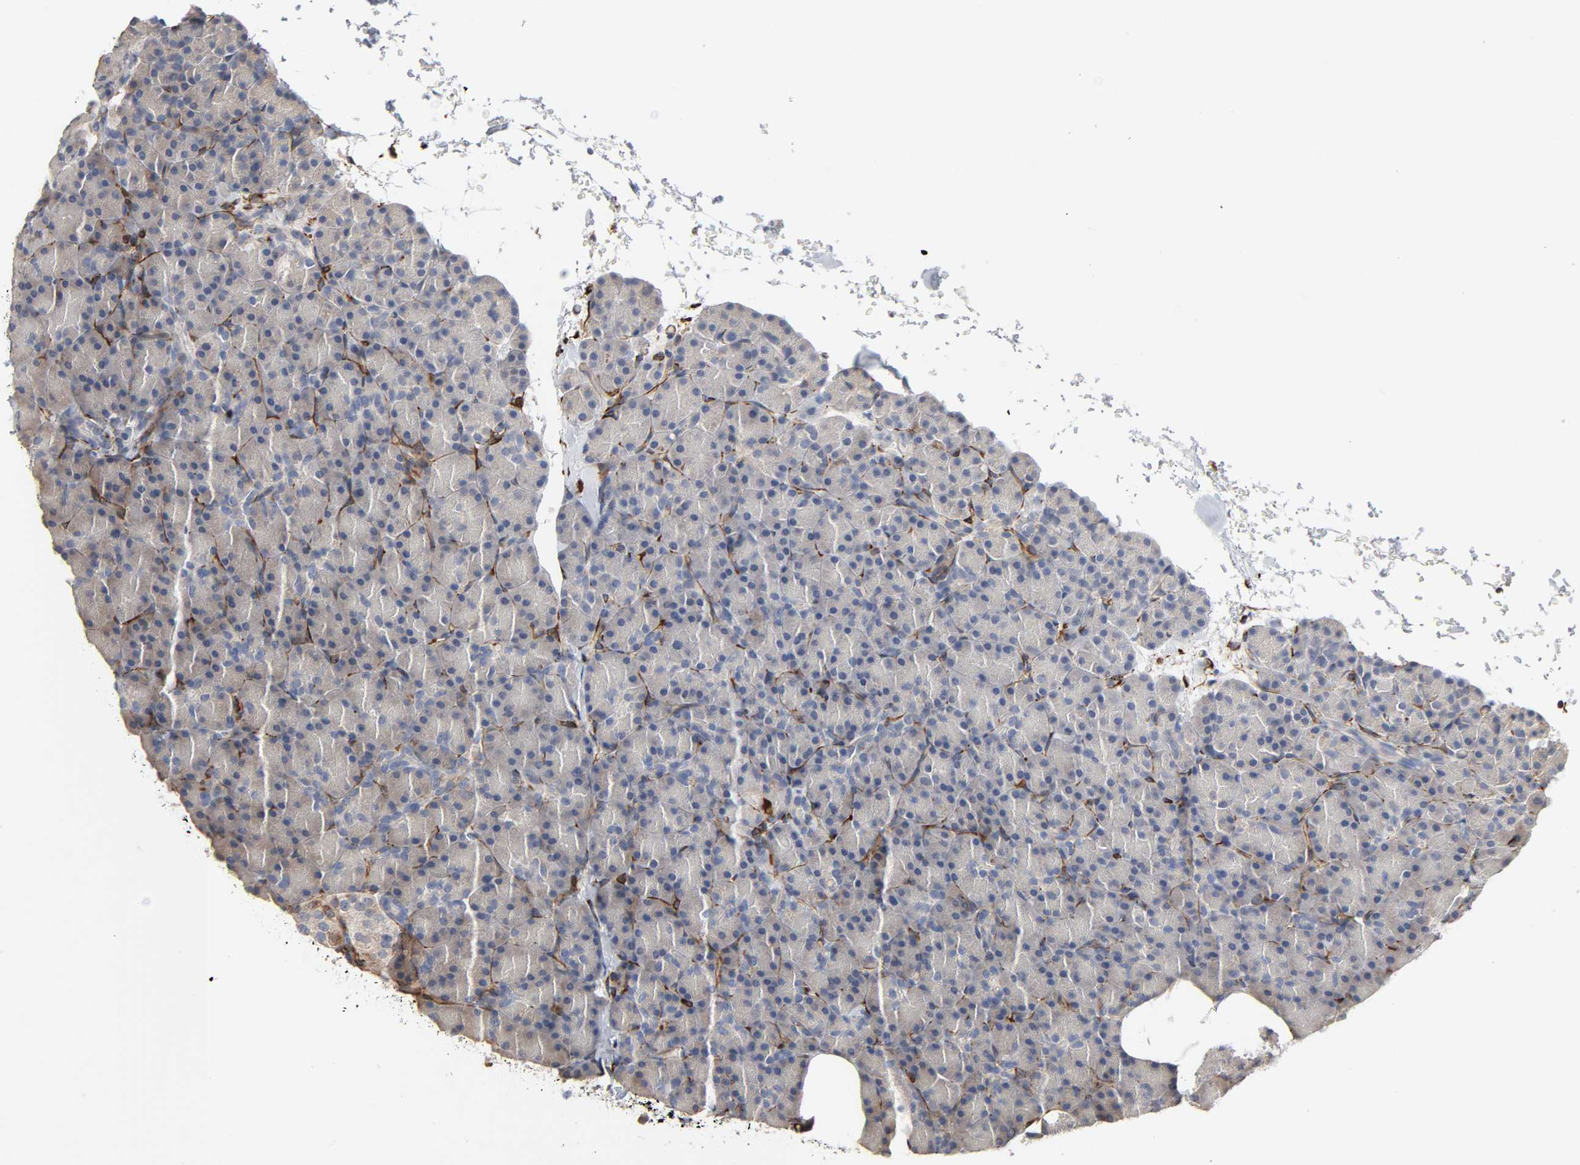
{"staining": {"intensity": "moderate", "quantity": "25%-75%", "location": "cytoplasmic/membranous"}, "tissue": "pancreas", "cell_type": "Exocrine glandular cells", "image_type": "normal", "snomed": [{"axis": "morphology", "description": "Normal tissue, NOS"}, {"axis": "topography", "description": "Pancreas"}], "caption": "Pancreas was stained to show a protein in brown. There is medium levels of moderate cytoplasmic/membranous expression in approximately 25%-75% of exocrine glandular cells. (Stains: DAB (3,3'-diaminobenzidine) in brown, nuclei in blue, Microscopy: brightfield microscopy at high magnification).", "gene": "FAM118A", "patient": {"sex": "female", "age": 43}}